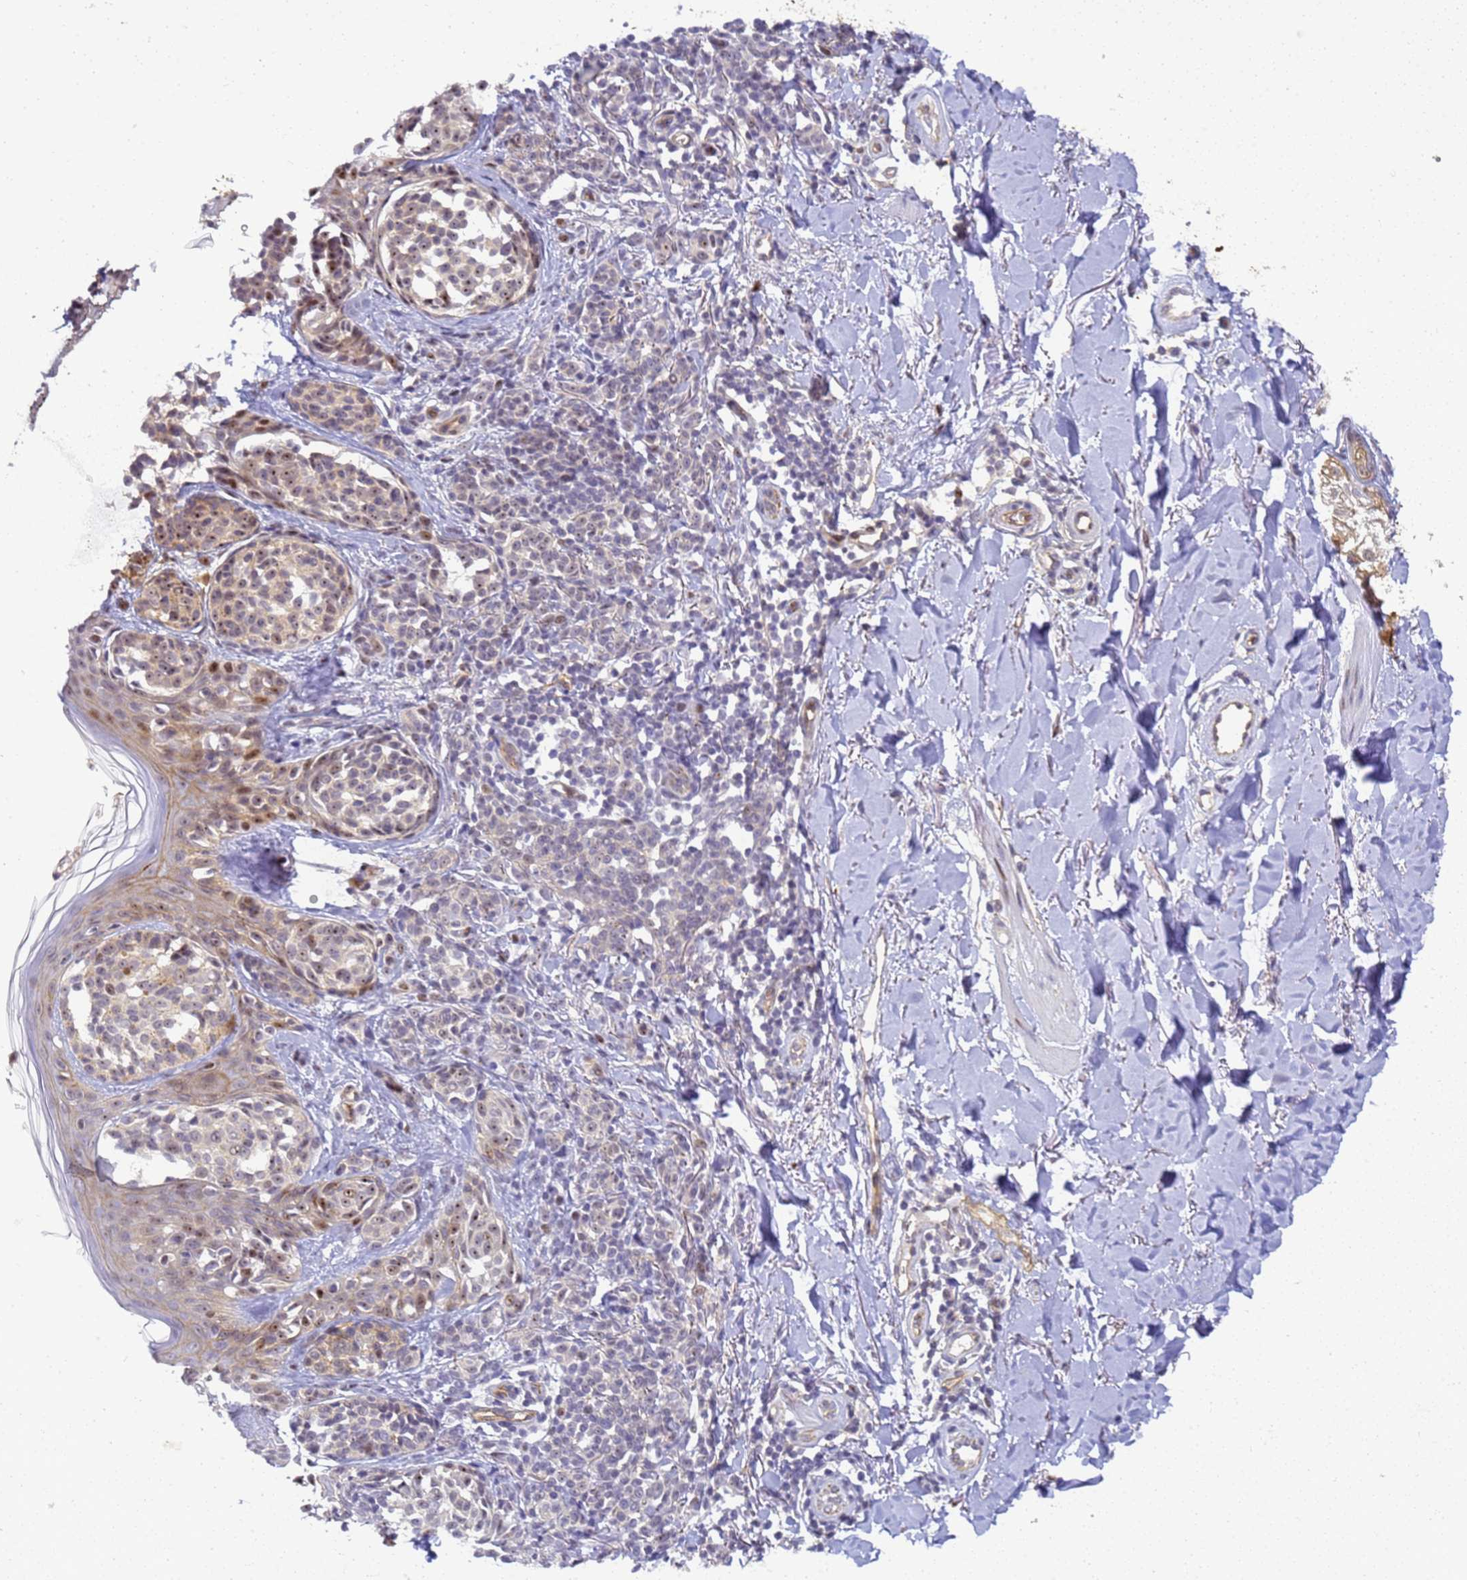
{"staining": {"intensity": "moderate", "quantity": "<25%", "location": "nuclear"}, "tissue": "melanoma", "cell_type": "Tumor cells", "image_type": "cancer", "snomed": [{"axis": "morphology", "description": "Malignant melanoma, NOS"}, {"axis": "topography", "description": "Skin of upper extremity"}], "caption": "Protein expression analysis of human malignant melanoma reveals moderate nuclear expression in about <25% of tumor cells. Ihc stains the protein in brown and the nuclei are stained blue.", "gene": "GON4L", "patient": {"sex": "male", "age": 40}}